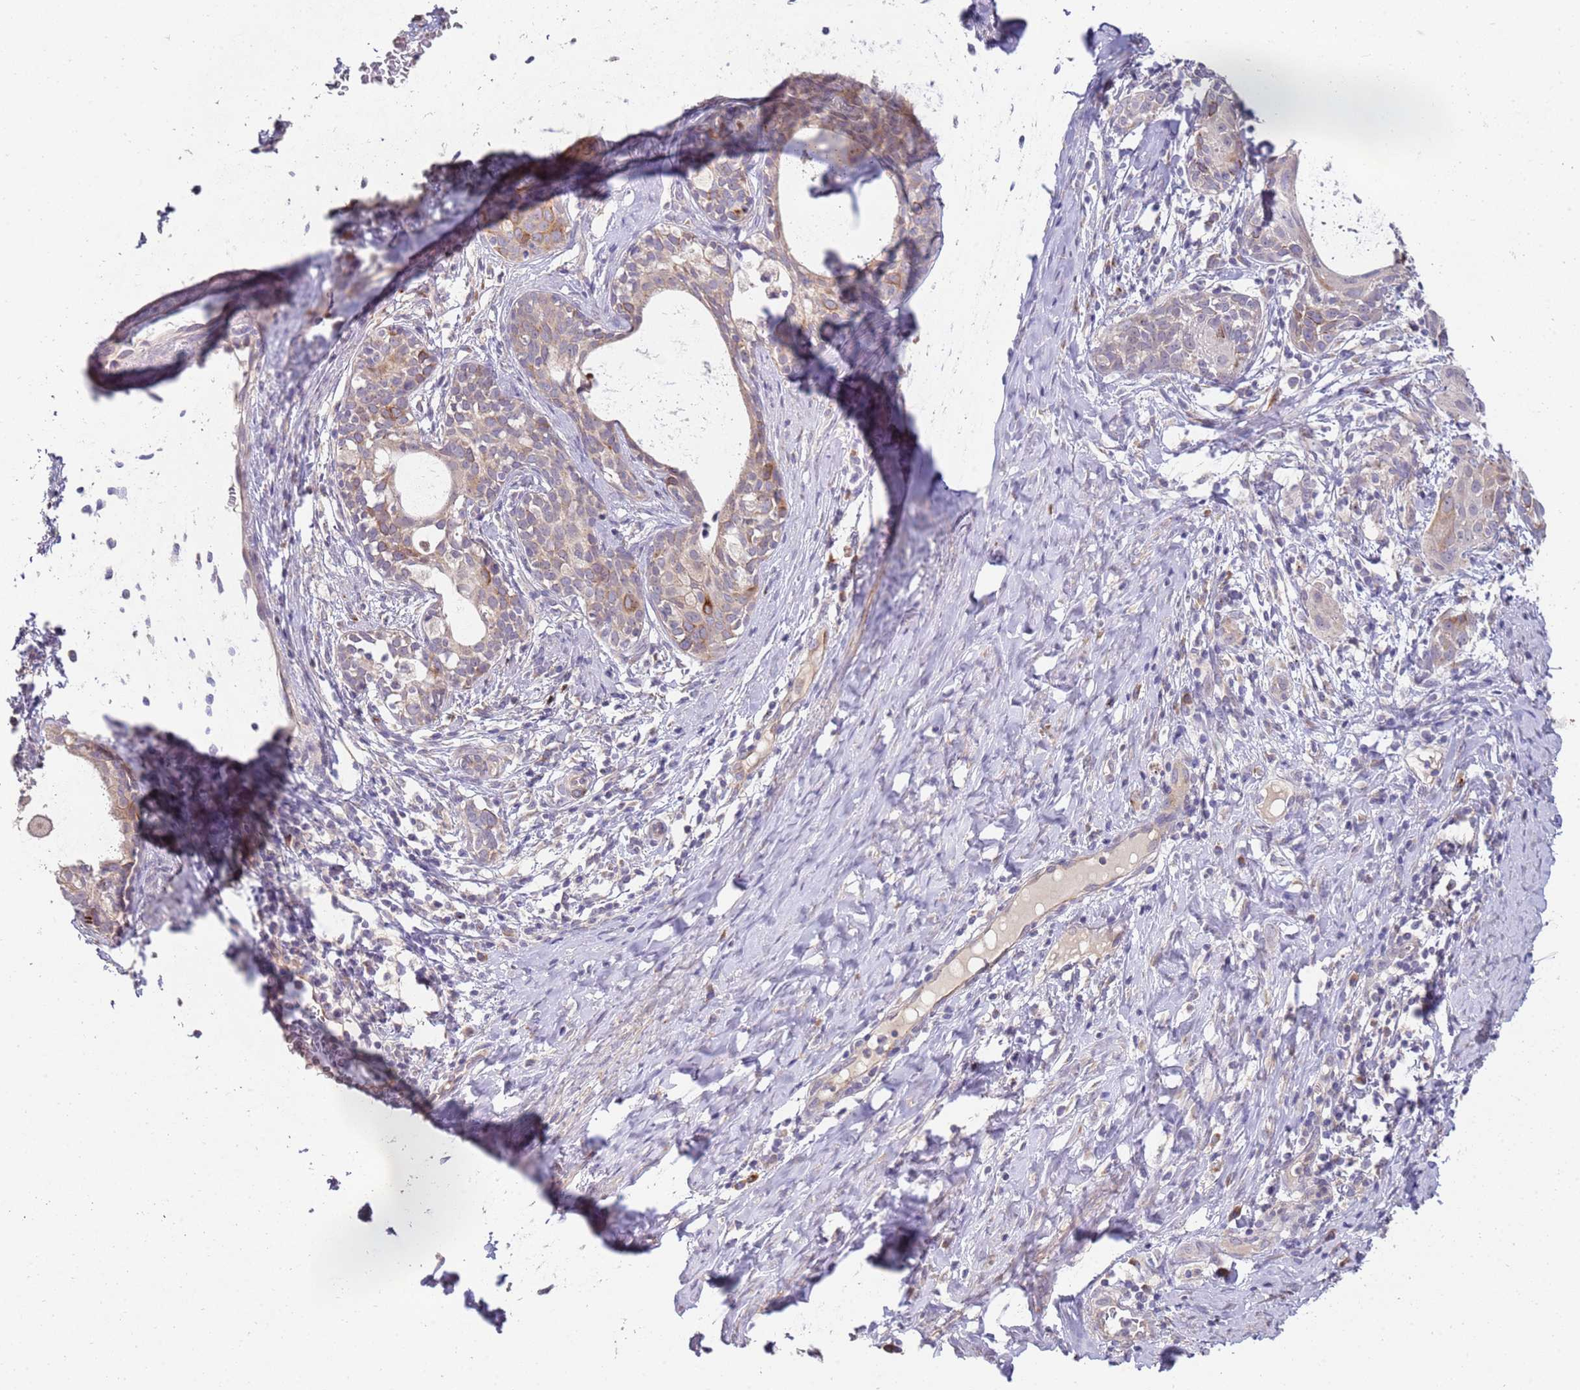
{"staining": {"intensity": "moderate", "quantity": "<25%", "location": "cytoplasmic/membranous"}, "tissue": "cervical cancer", "cell_type": "Tumor cells", "image_type": "cancer", "snomed": [{"axis": "morphology", "description": "Squamous cell carcinoma, NOS"}, {"axis": "topography", "description": "Cervix"}], "caption": "Squamous cell carcinoma (cervical) tissue exhibits moderate cytoplasmic/membranous expression in about <25% of tumor cells", "gene": "NMUR2", "patient": {"sex": "female", "age": 52}}